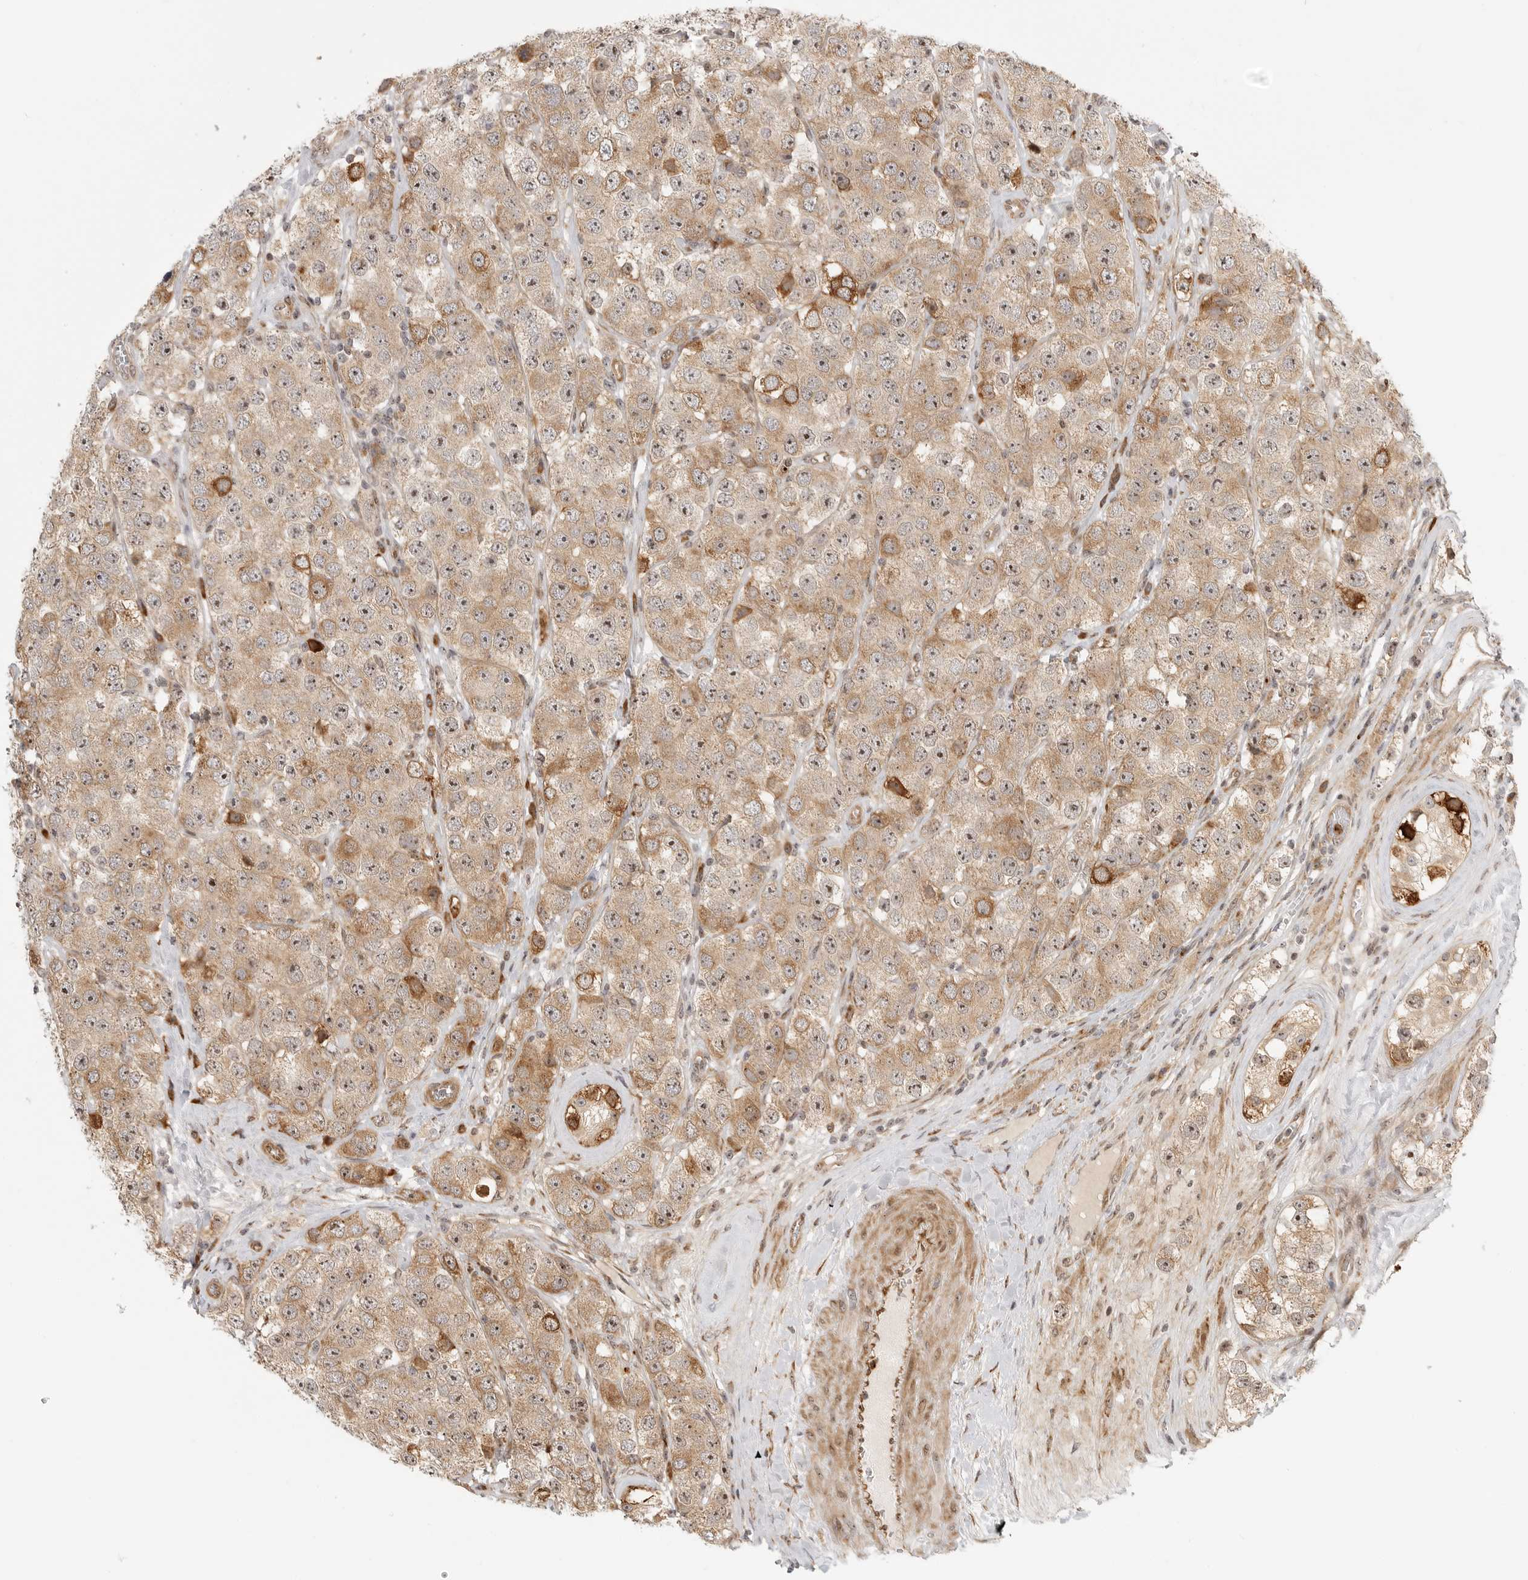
{"staining": {"intensity": "moderate", "quantity": ">75%", "location": "cytoplasmic/membranous,nuclear"}, "tissue": "testis cancer", "cell_type": "Tumor cells", "image_type": "cancer", "snomed": [{"axis": "morphology", "description": "Seminoma, NOS"}, {"axis": "topography", "description": "Testis"}], "caption": "This is a histology image of immunohistochemistry staining of testis cancer (seminoma), which shows moderate expression in the cytoplasmic/membranous and nuclear of tumor cells.", "gene": "DSCC1", "patient": {"sex": "male", "age": 28}}